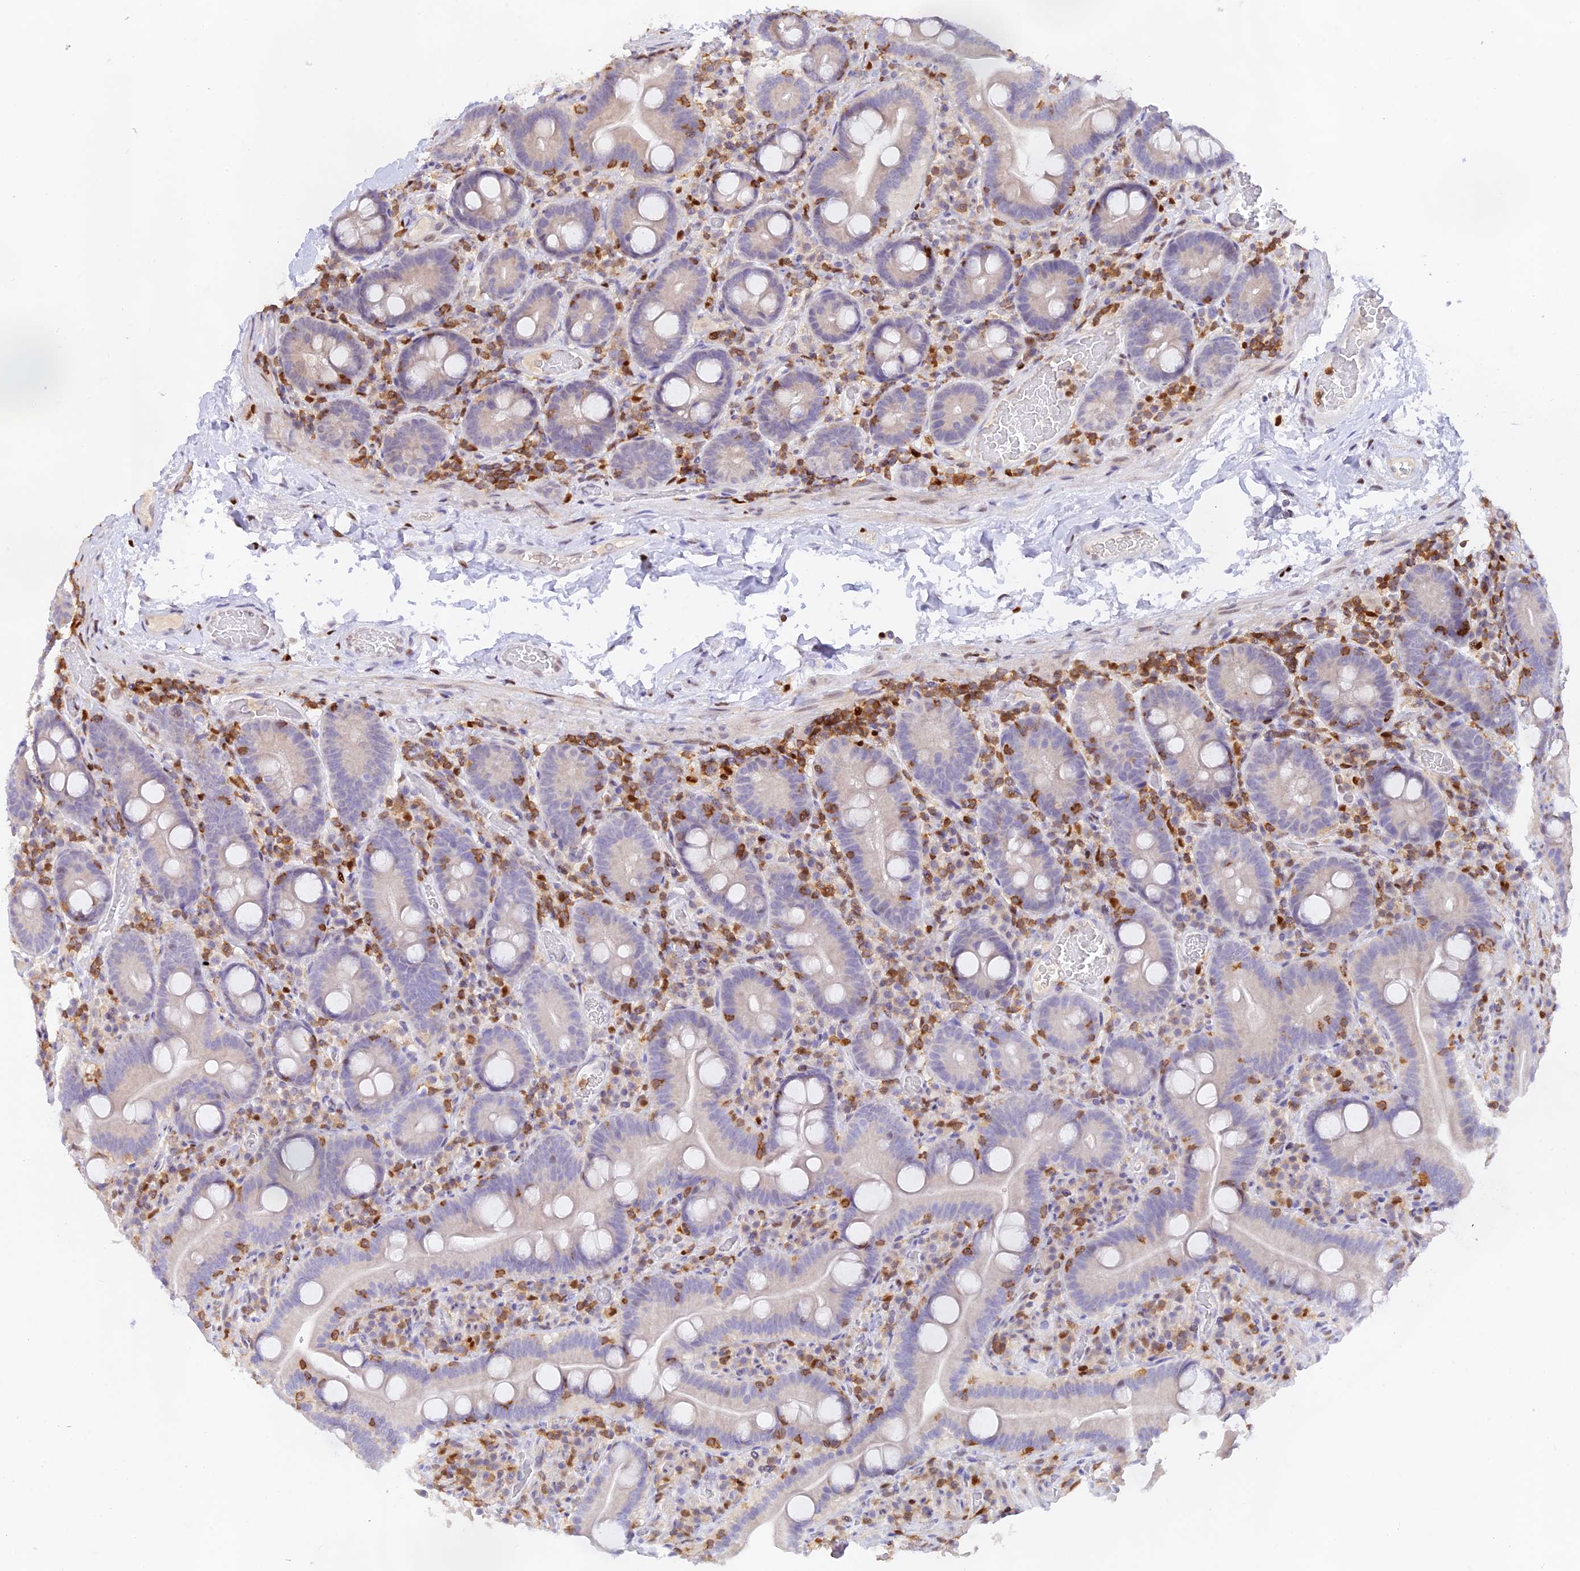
{"staining": {"intensity": "negative", "quantity": "none", "location": "none"}, "tissue": "duodenum", "cell_type": "Glandular cells", "image_type": "normal", "snomed": [{"axis": "morphology", "description": "Normal tissue, NOS"}, {"axis": "topography", "description": "Duodenum"}], "caption": "An immunohistochemistry (IHC) image of unremarkable duodenum is shown. There is no staining in glandular cells of duodenum.", "gene": "DENND1C", "patient": {"sex": "male", "age": 55}}